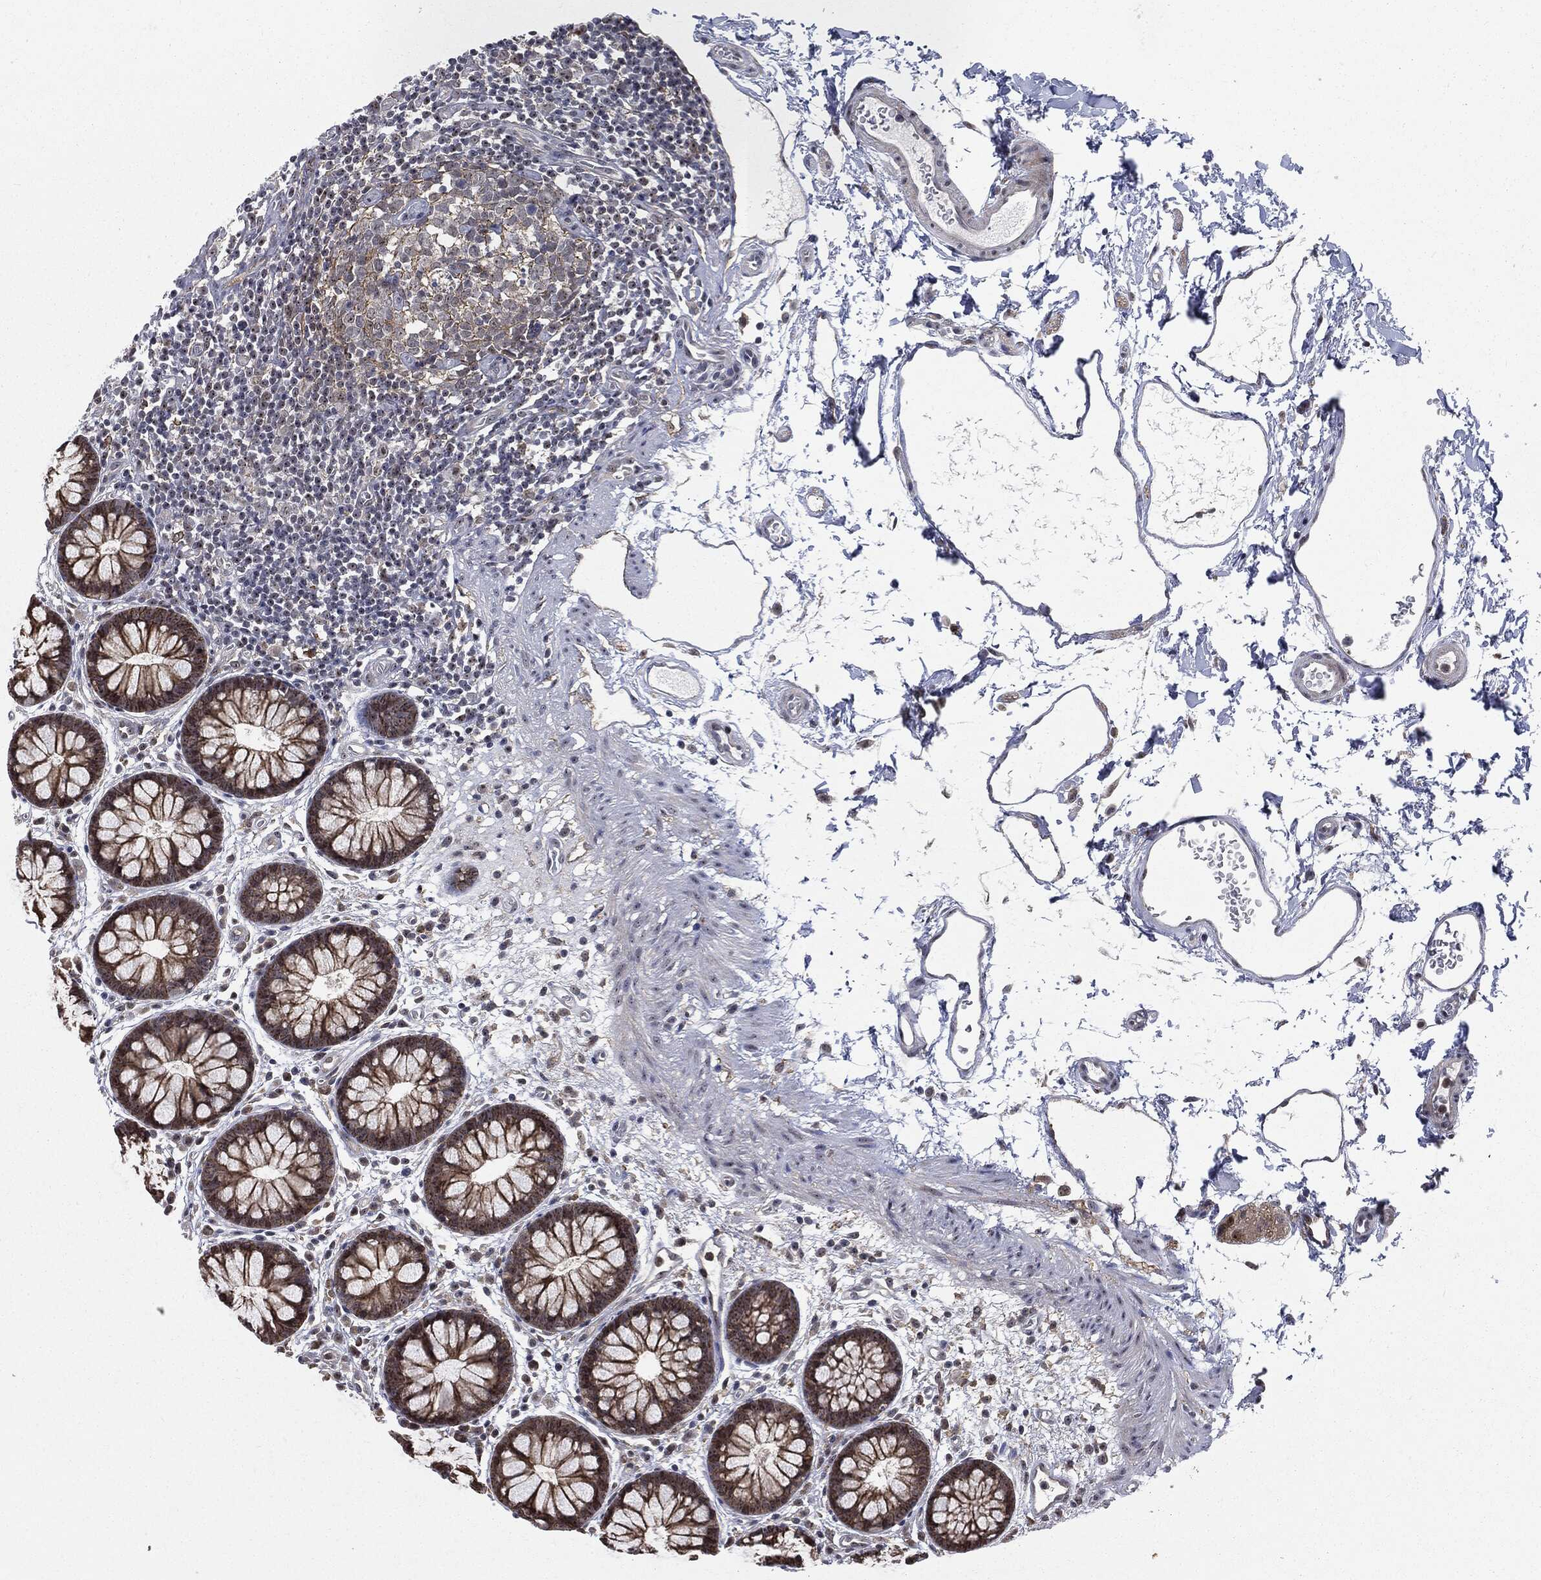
{"staining": {"intensity": "negative", "quantity": "none", "location": "none"}, "tissue": "colon", "cell_type": "Endothelial cells", "image_type": "normal", "snomed": [{"axis": "morphology", "description": "Normal tissue, NOS"}, {"axis": "topography", "description": "Colon"}], "caption": "IHC of benign human colon reveals no positivity in endothelial cells.", "gene": "TRMT1L", "patient": {"sex": "male", "age": 76}}